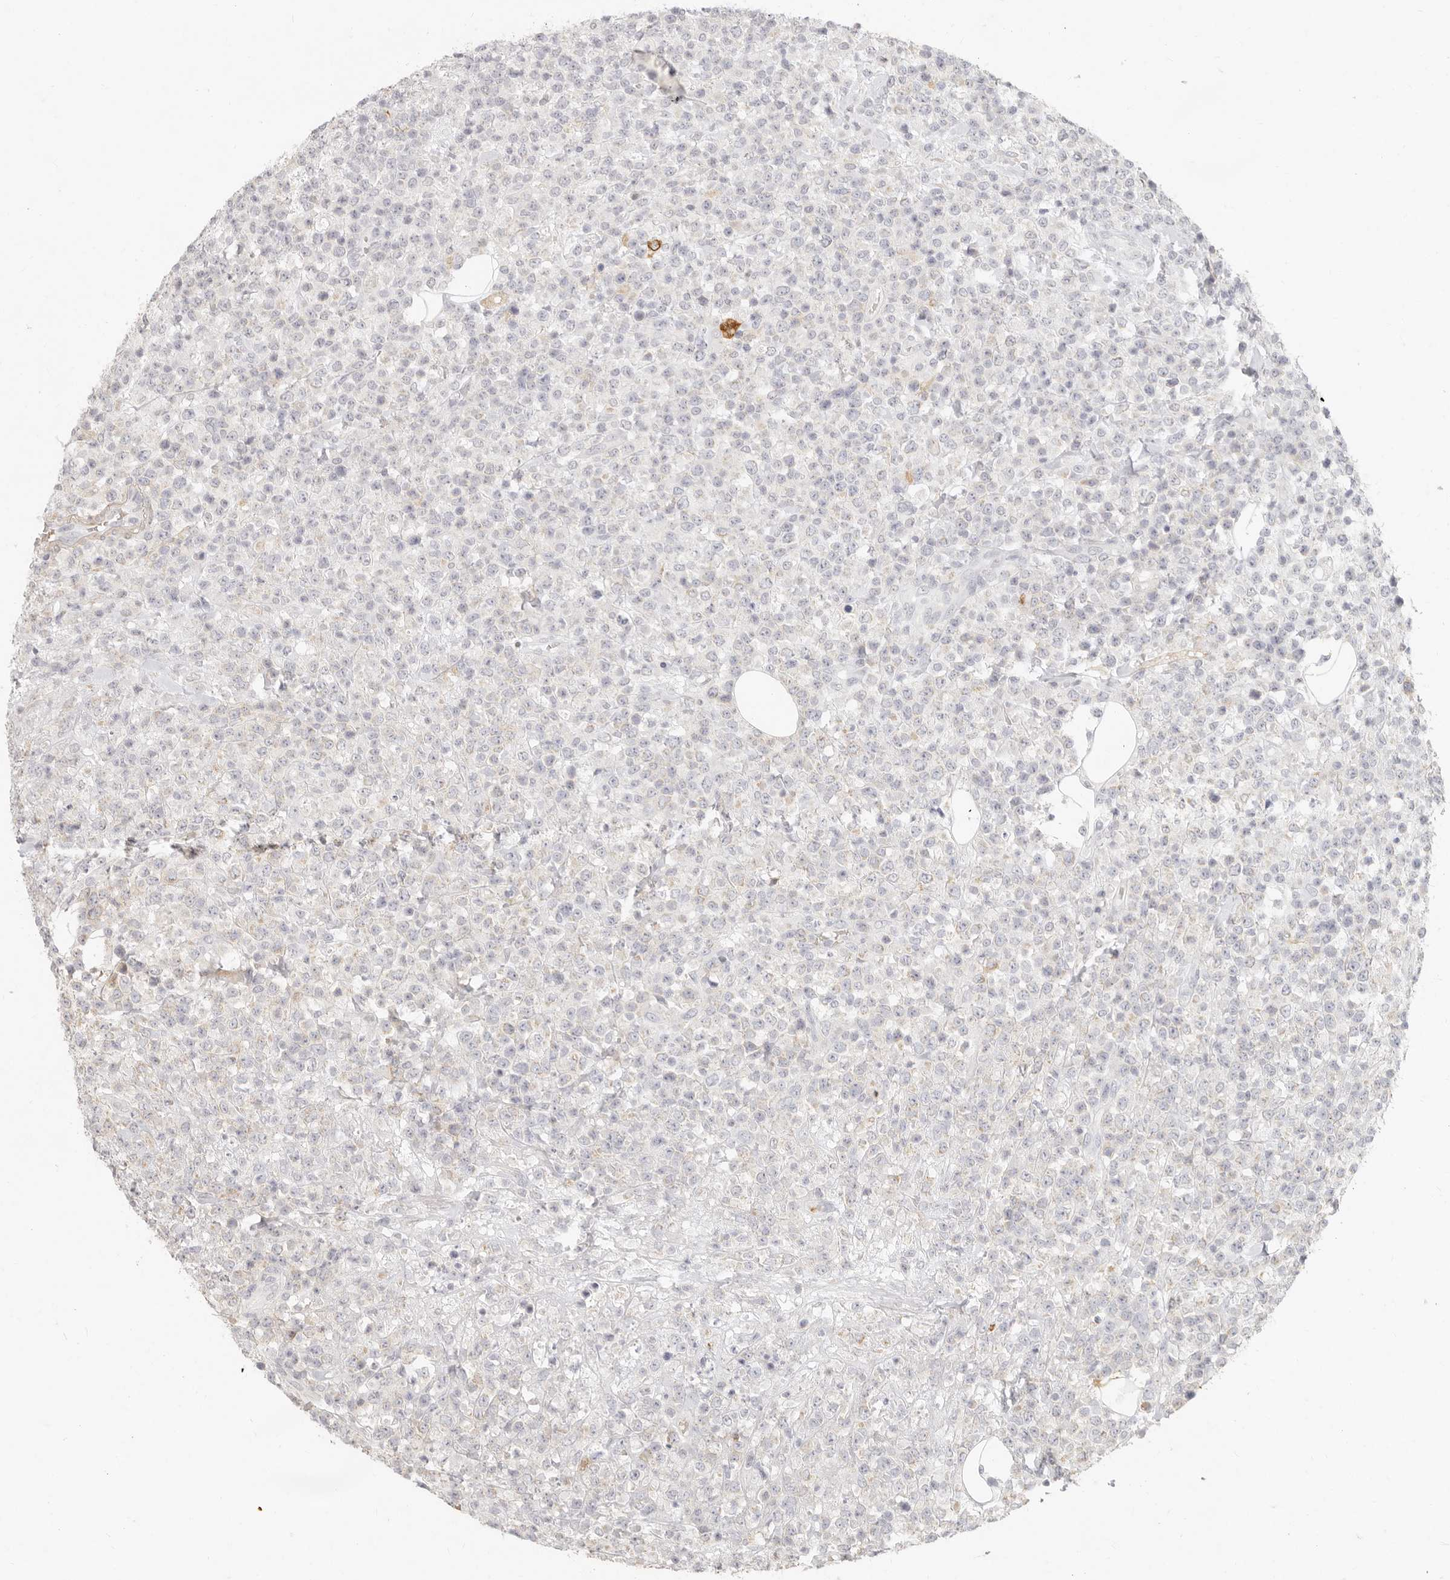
{"staining": {"intensity": "negative", "quantity": "none", "location": "none"}, "tissue": "lymphoma", "cell_type": "Tumor cells", "image_type": "cancer", "snomed": [{"axis": "morphology", "description": "Malignant lymphoma, non-Hodgkin's type, High grade"}, {"axis": "topography", "description": "Colon"}], "caption": "Immunohistochemistry of malignant lymphoma, non-Hodgkin's type (high-grade) shows no staining in tumor cells.", "gene": "NIBAN1", "patient": {"sex": "female", "age": 53}}